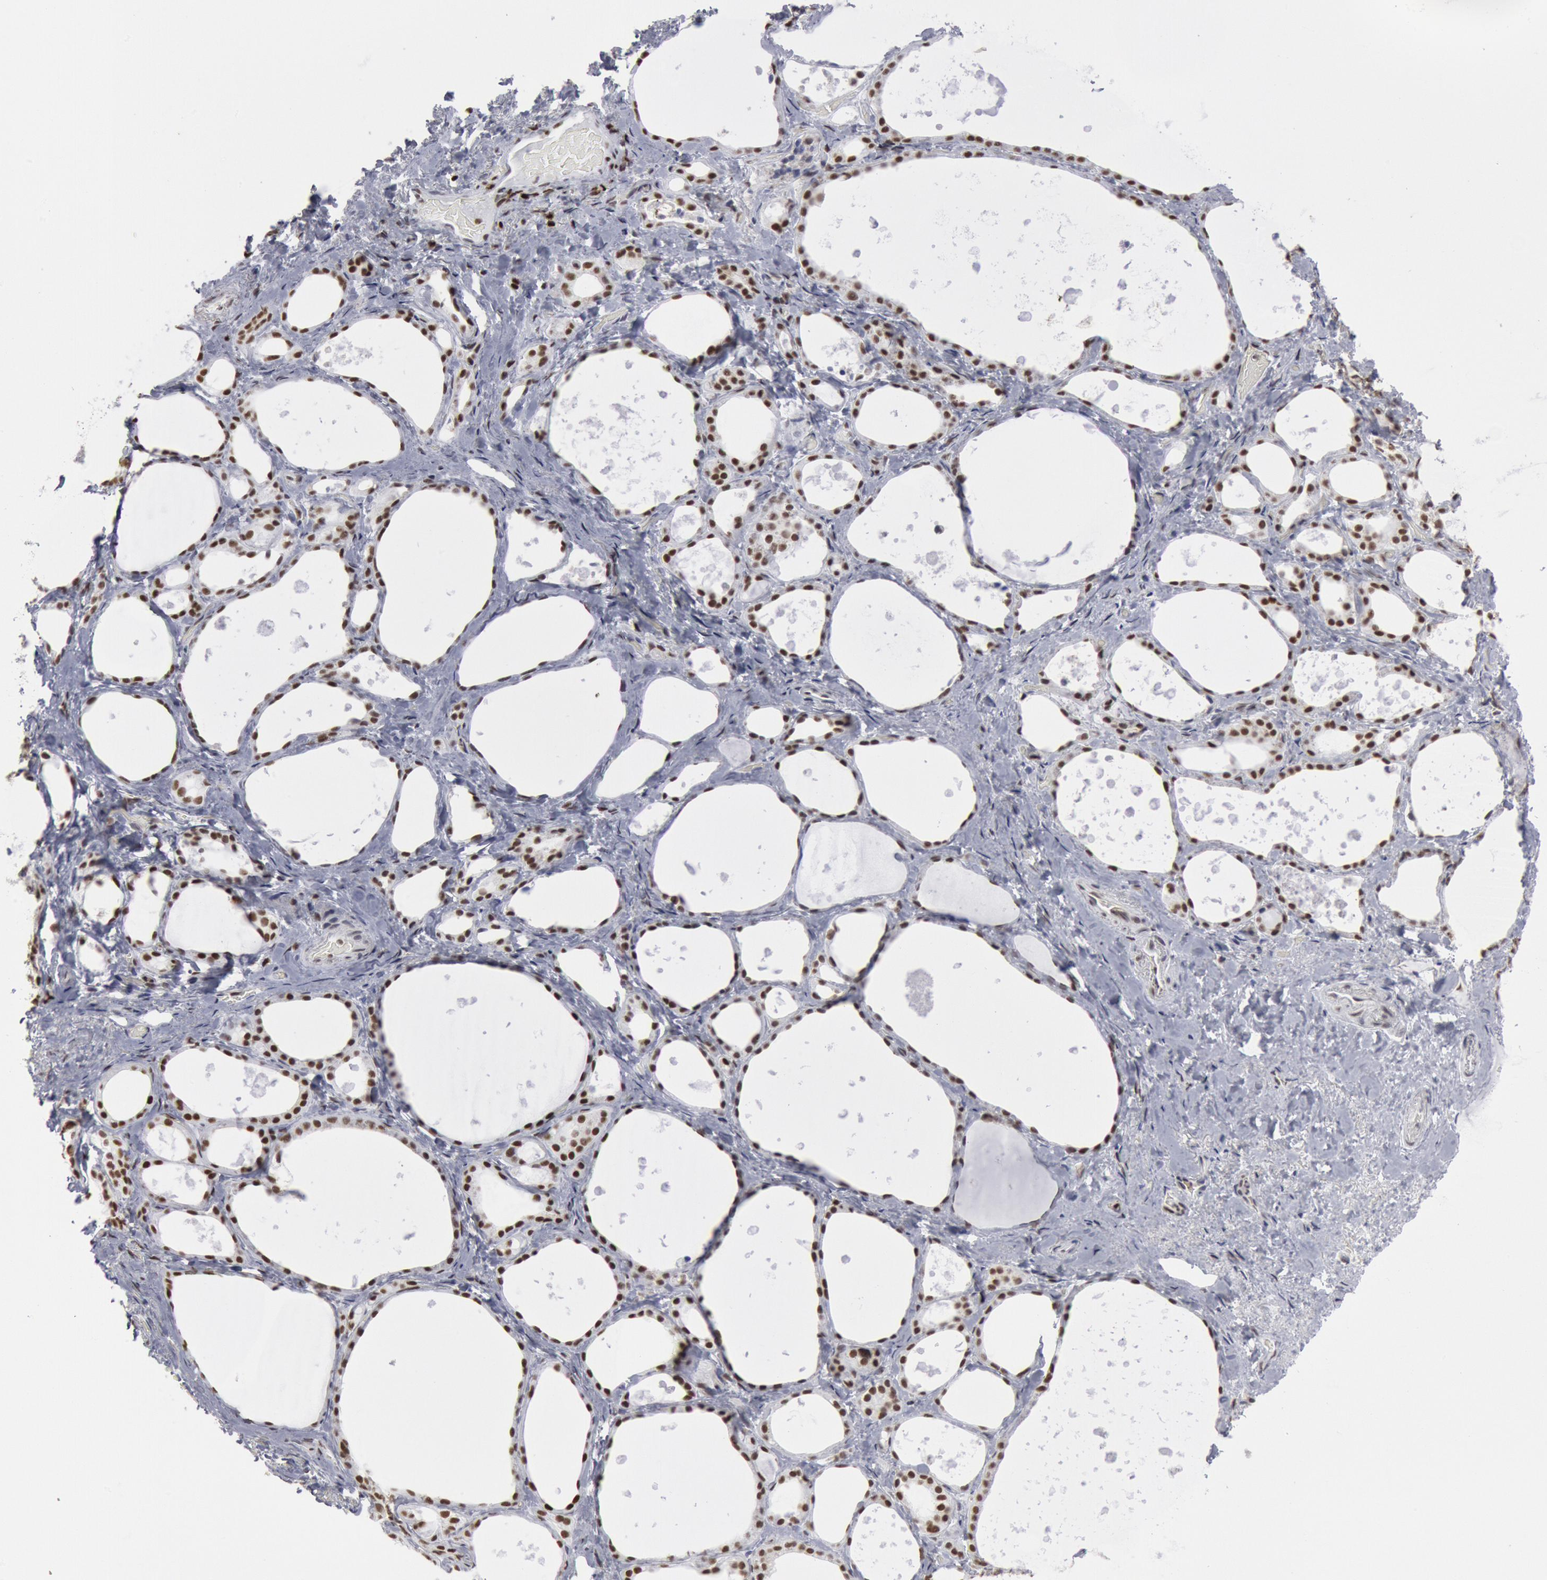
{"staining": {"intensity": "strong", "quantity": ">75%", "location": "nuclear"}, "tissue": "thyroid gland", "cell_type": "Glandular cells", "image_type": "normal", "snomed": [{"axis": "morphology", "description": "Normal tissue, NOS"}, {"axis": "topography", "description": "Thyroid gland"}], "caption": "Approximately >75% of glandular cells in normal thyroid gland exhibit strong nuclear protein positivity as visualized by brown immunohistochemical staining.", "gene": "SUB1", "patient": {"sex": "female", "age": 75}}